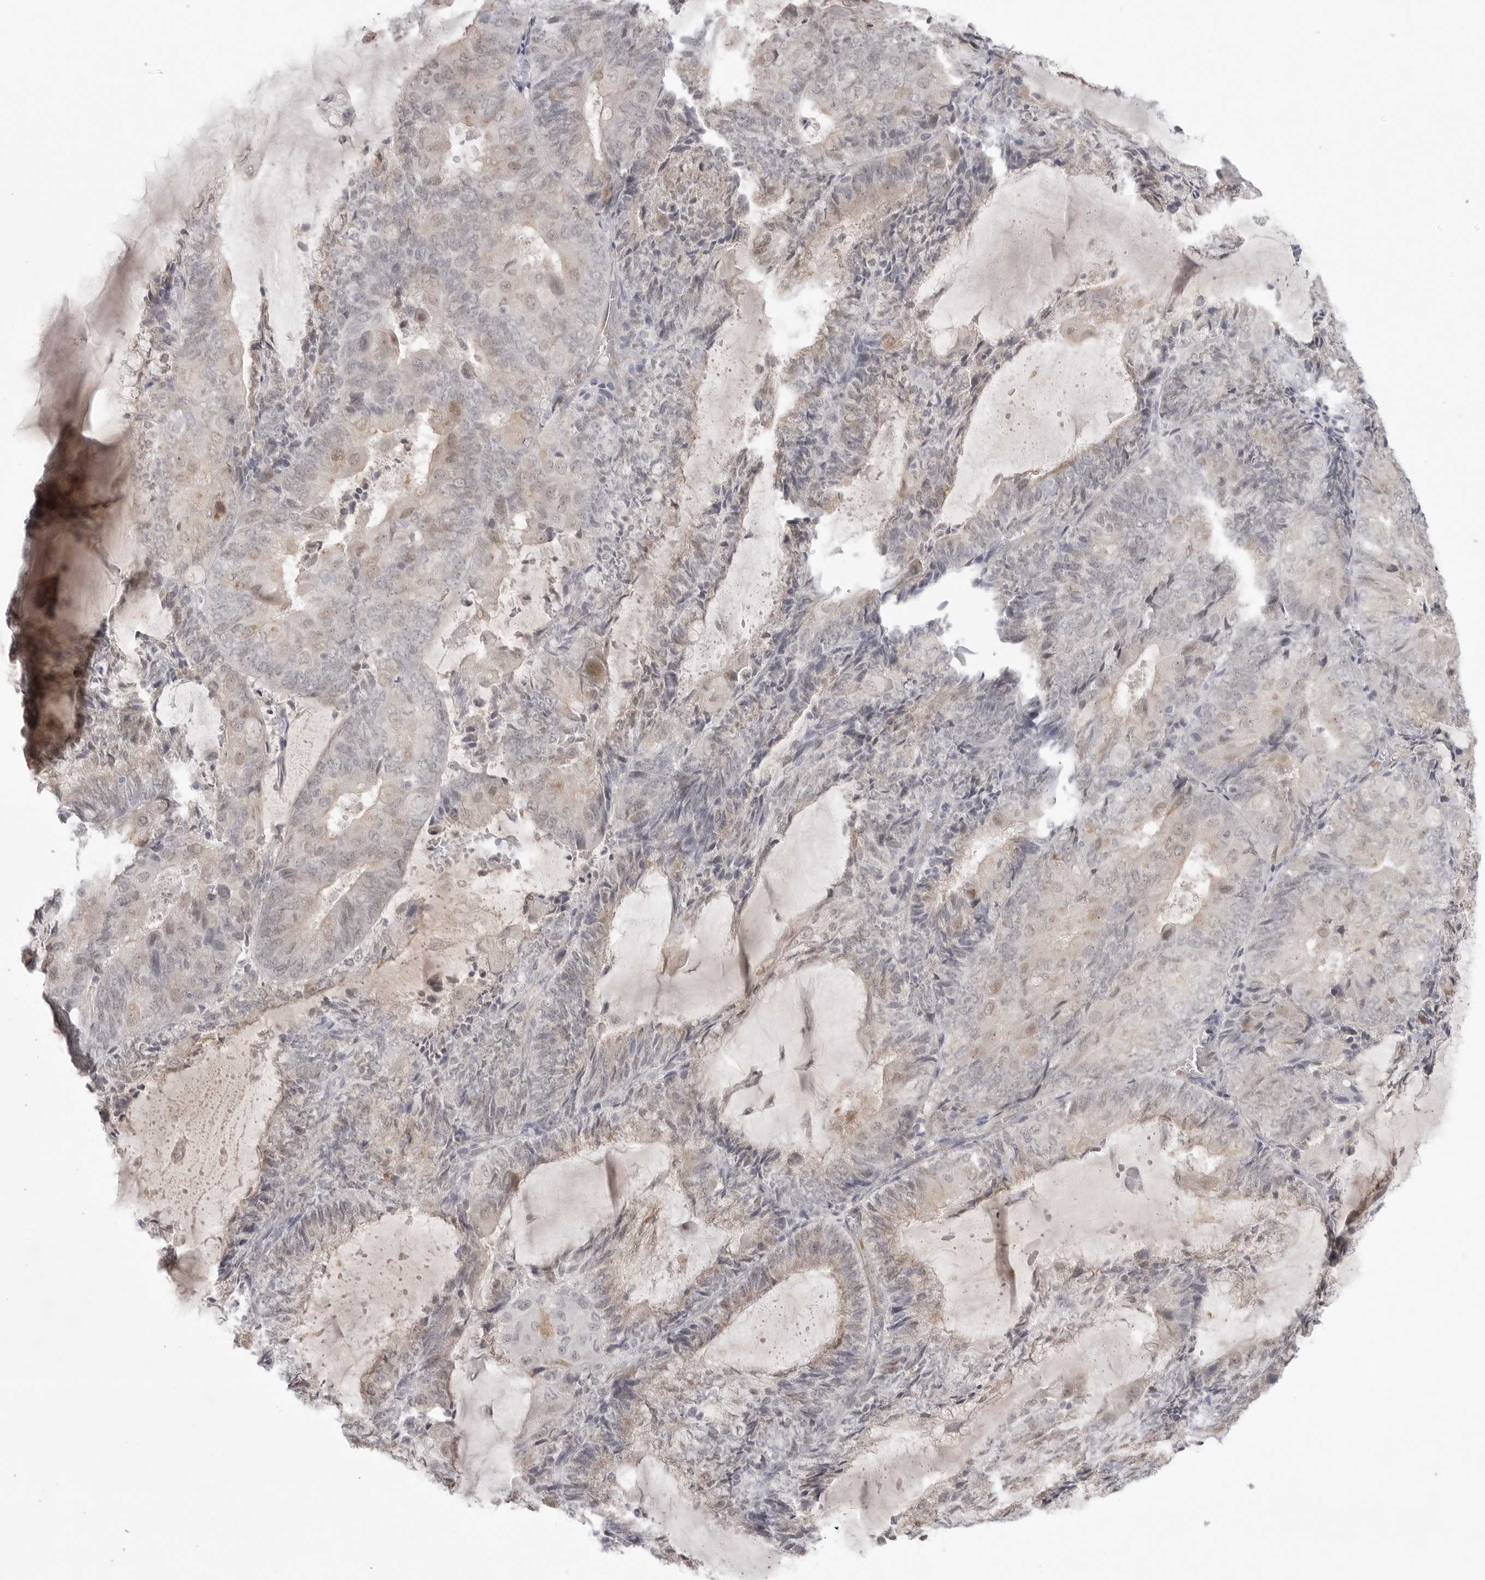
{"staining": {"intensity": "weak", "quantity": "<25%", "location": "cytoplasmic/membranous"}, "tissue": "endometrial cancer", "cell_type": "Tumor cells", "image_type": "cancer", "snomed": [{"axis": "morphology", "description": "Adenocarcinoma, NOS"}, {"axis": "topography", "description": "Endometrium"}], "caption": "Immunohistochemistry (IHC) image of human endometrial adenocarcinoma stained for a protein (brown), which exhibits no staining in tumor cells.", "gene": "TCTN3", "patient": {"sex": "female", "age": 81}}